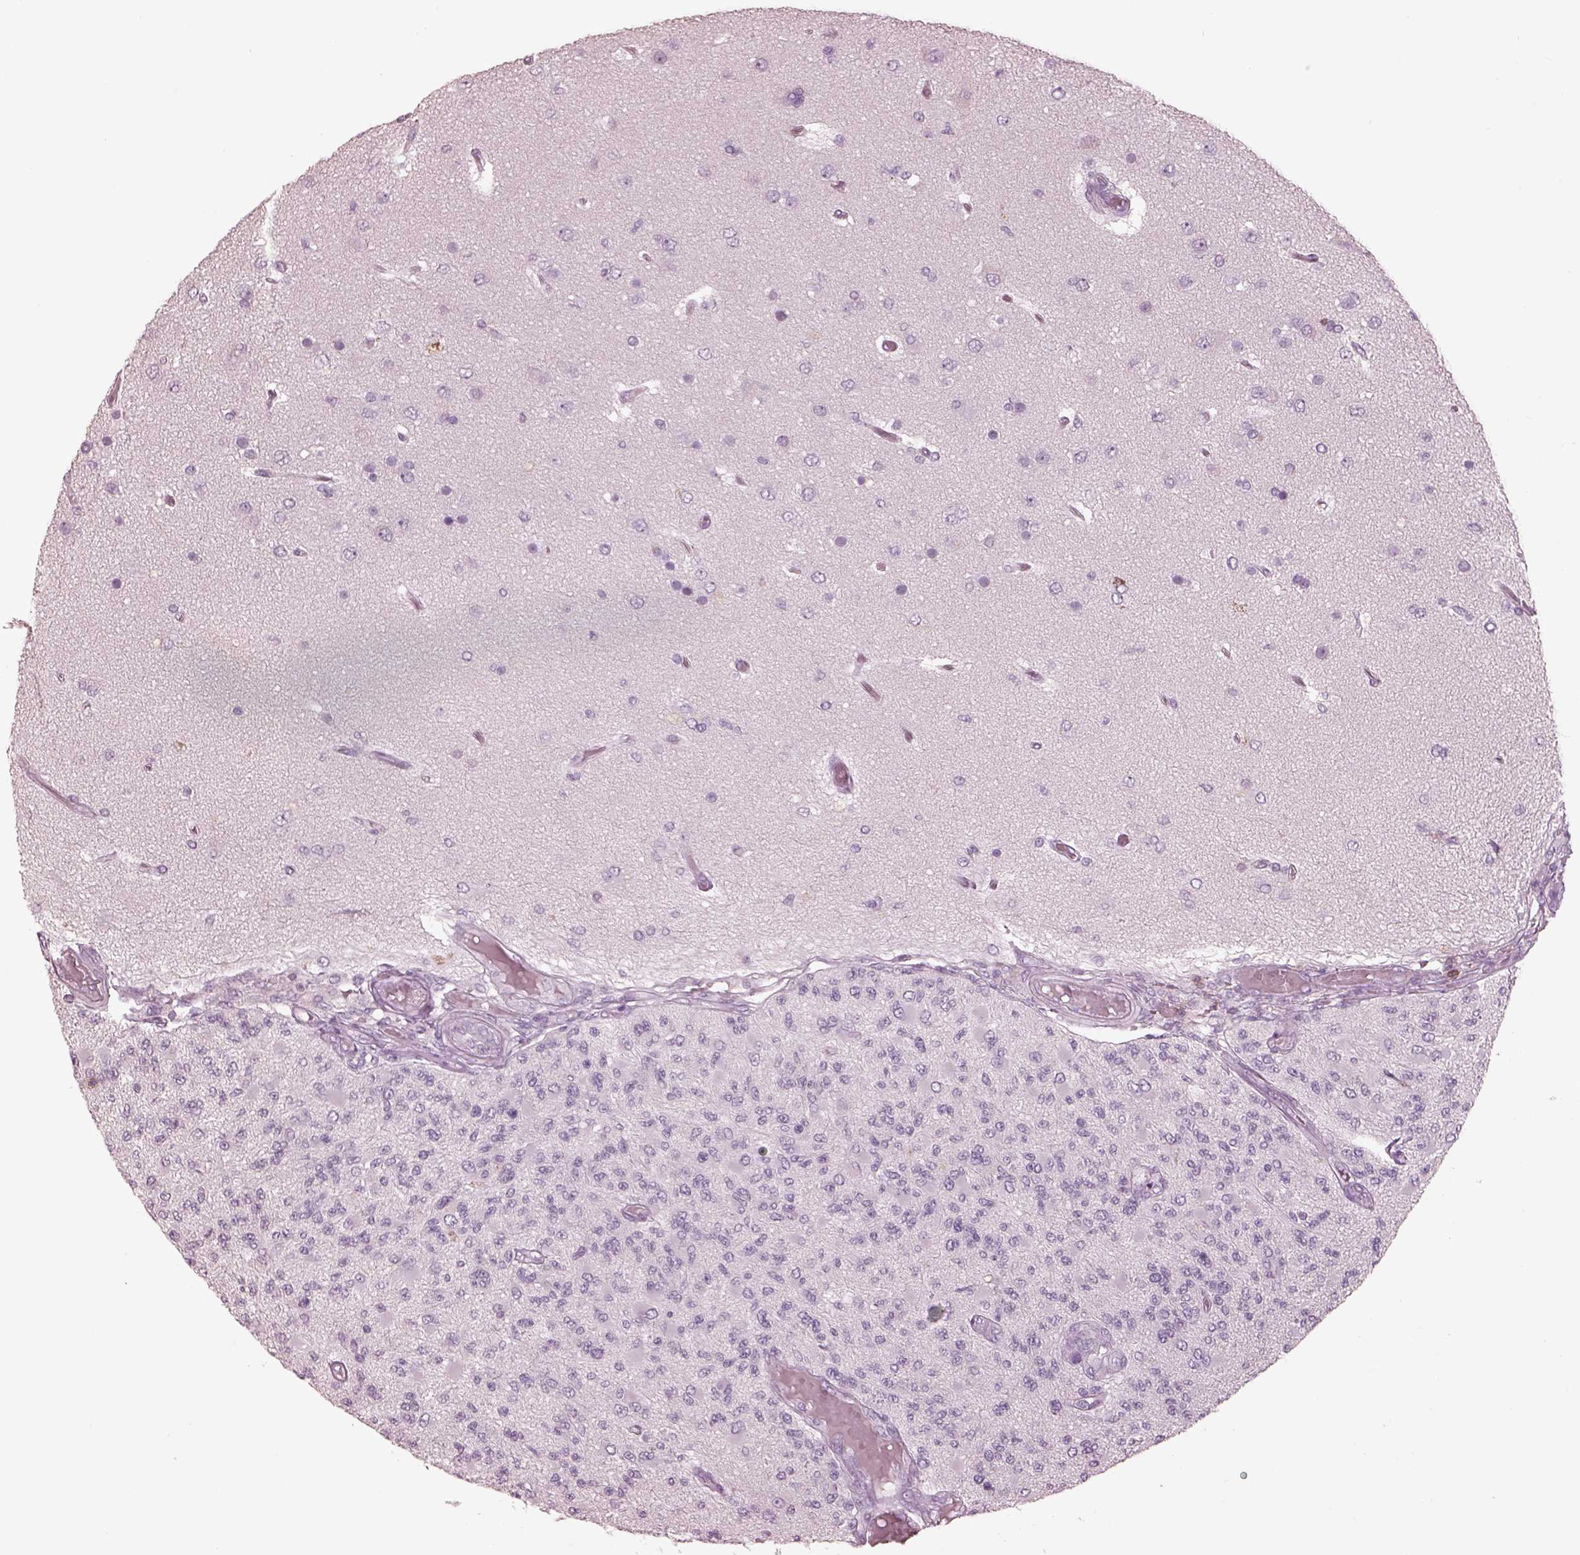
{"staining": {"intensity": "negative", "quantity": "none", "location": "none"}, "tissue": "glioma", "cell_type": "Tumor cells", "image_type": "cancer", "snomed": [{"axis": "morphology", "description": "Glioma, malignant, High grade"}, {"axis": "topography", "description": "Brain"}], "caption": "This is an IHC photomicrograph of glioma. There is no staining in tumor cells.", "gene": "PDCD1", "patient": {"sex": "female", "age": 63}}